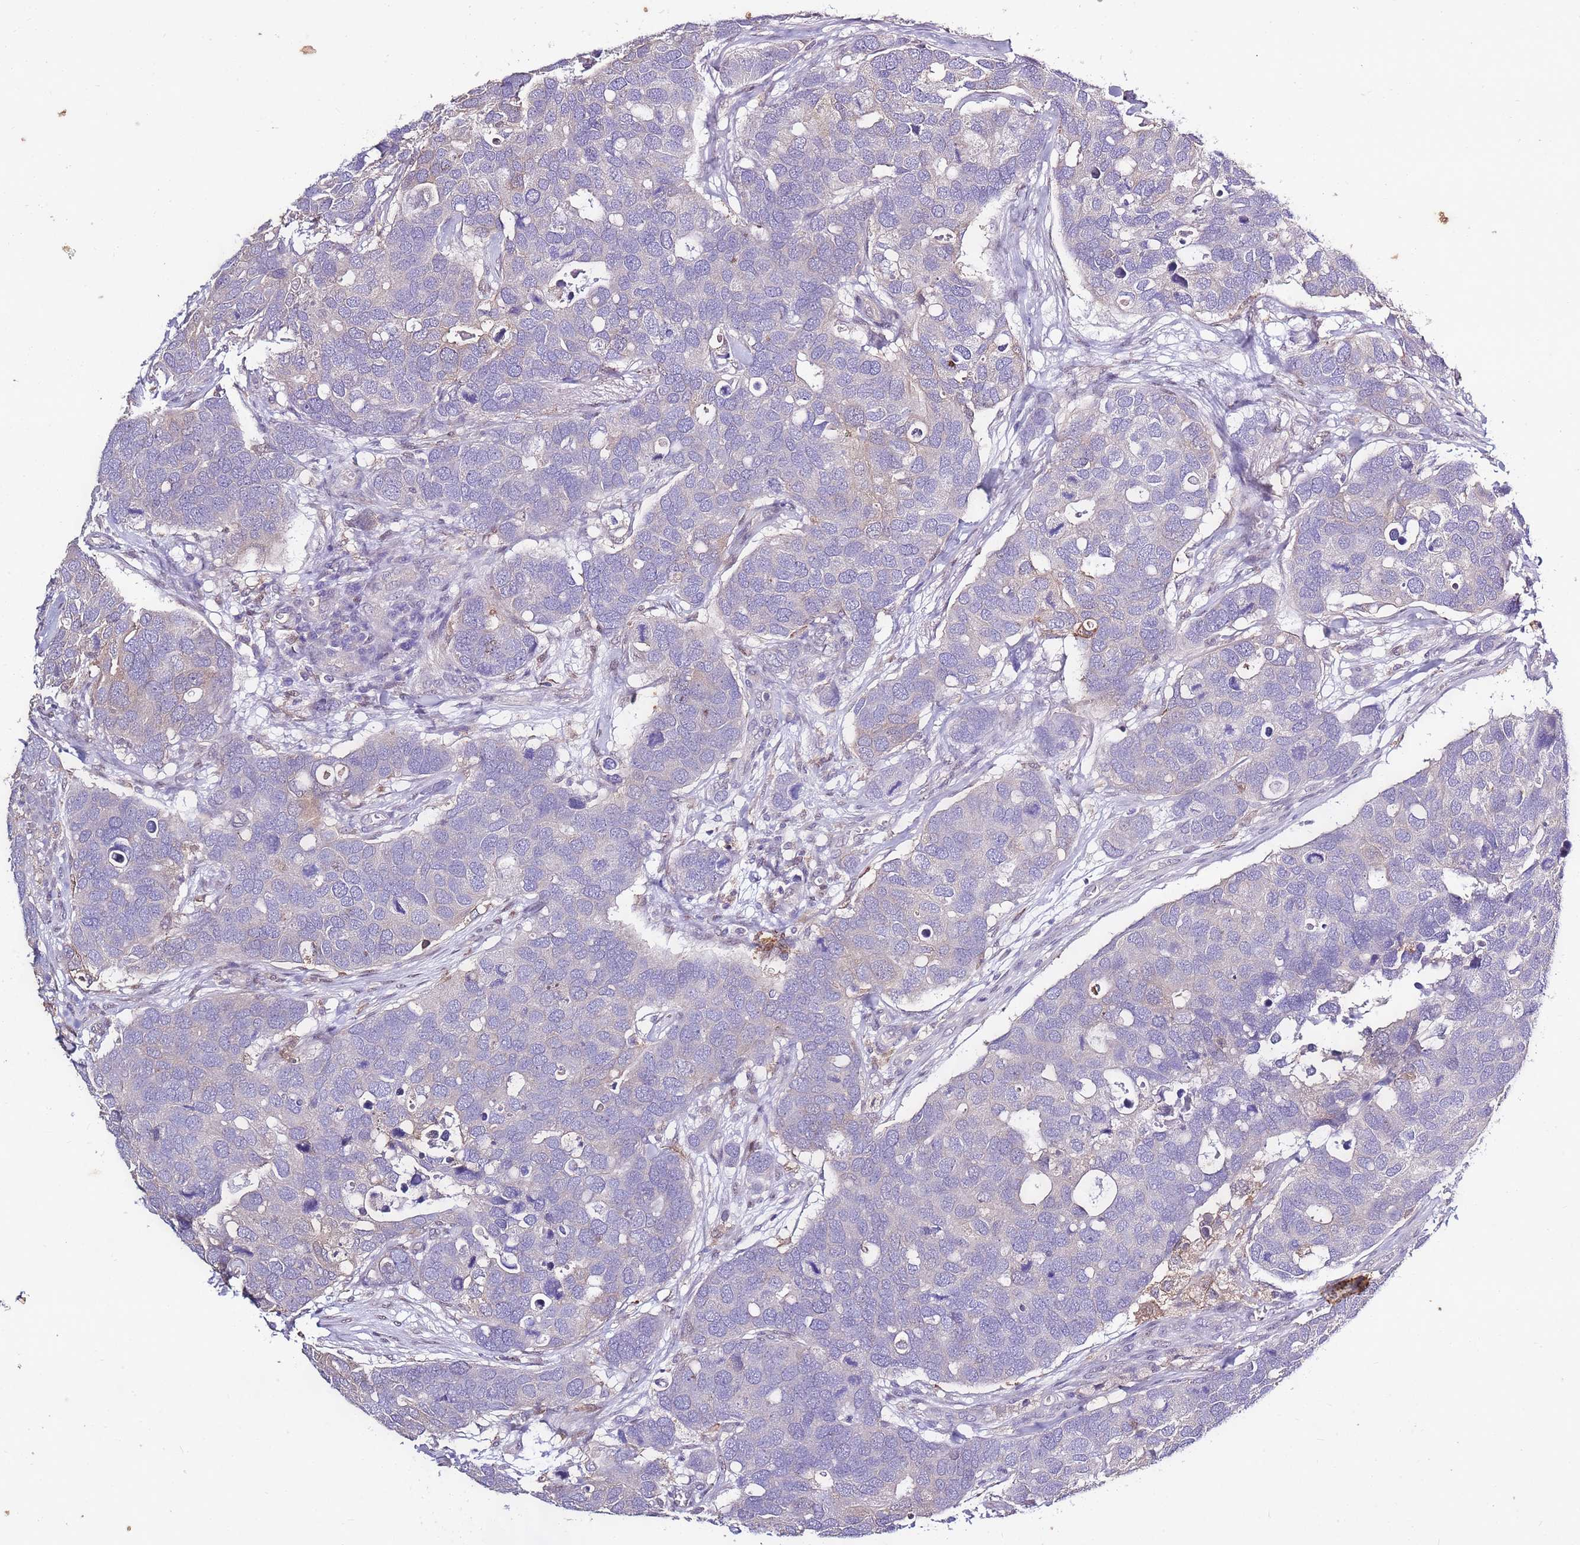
{"staining": {"intensity": "negative", "quantity": "none", "location": "none"}, "tissue": "breast cancer", "cell_type": "Tumor cells", "image_type": "cancer", "snomed": [{"axis": "morphology", "description": "Duct carcinoma"}, {"axis": "topography", "description": "Breast"}], "caption": "A photomicrograph of human breast cancer is negative for staining in tumor cells.", "gene": "CAPN9", "patient": {"sex": "female", "age": 83}}